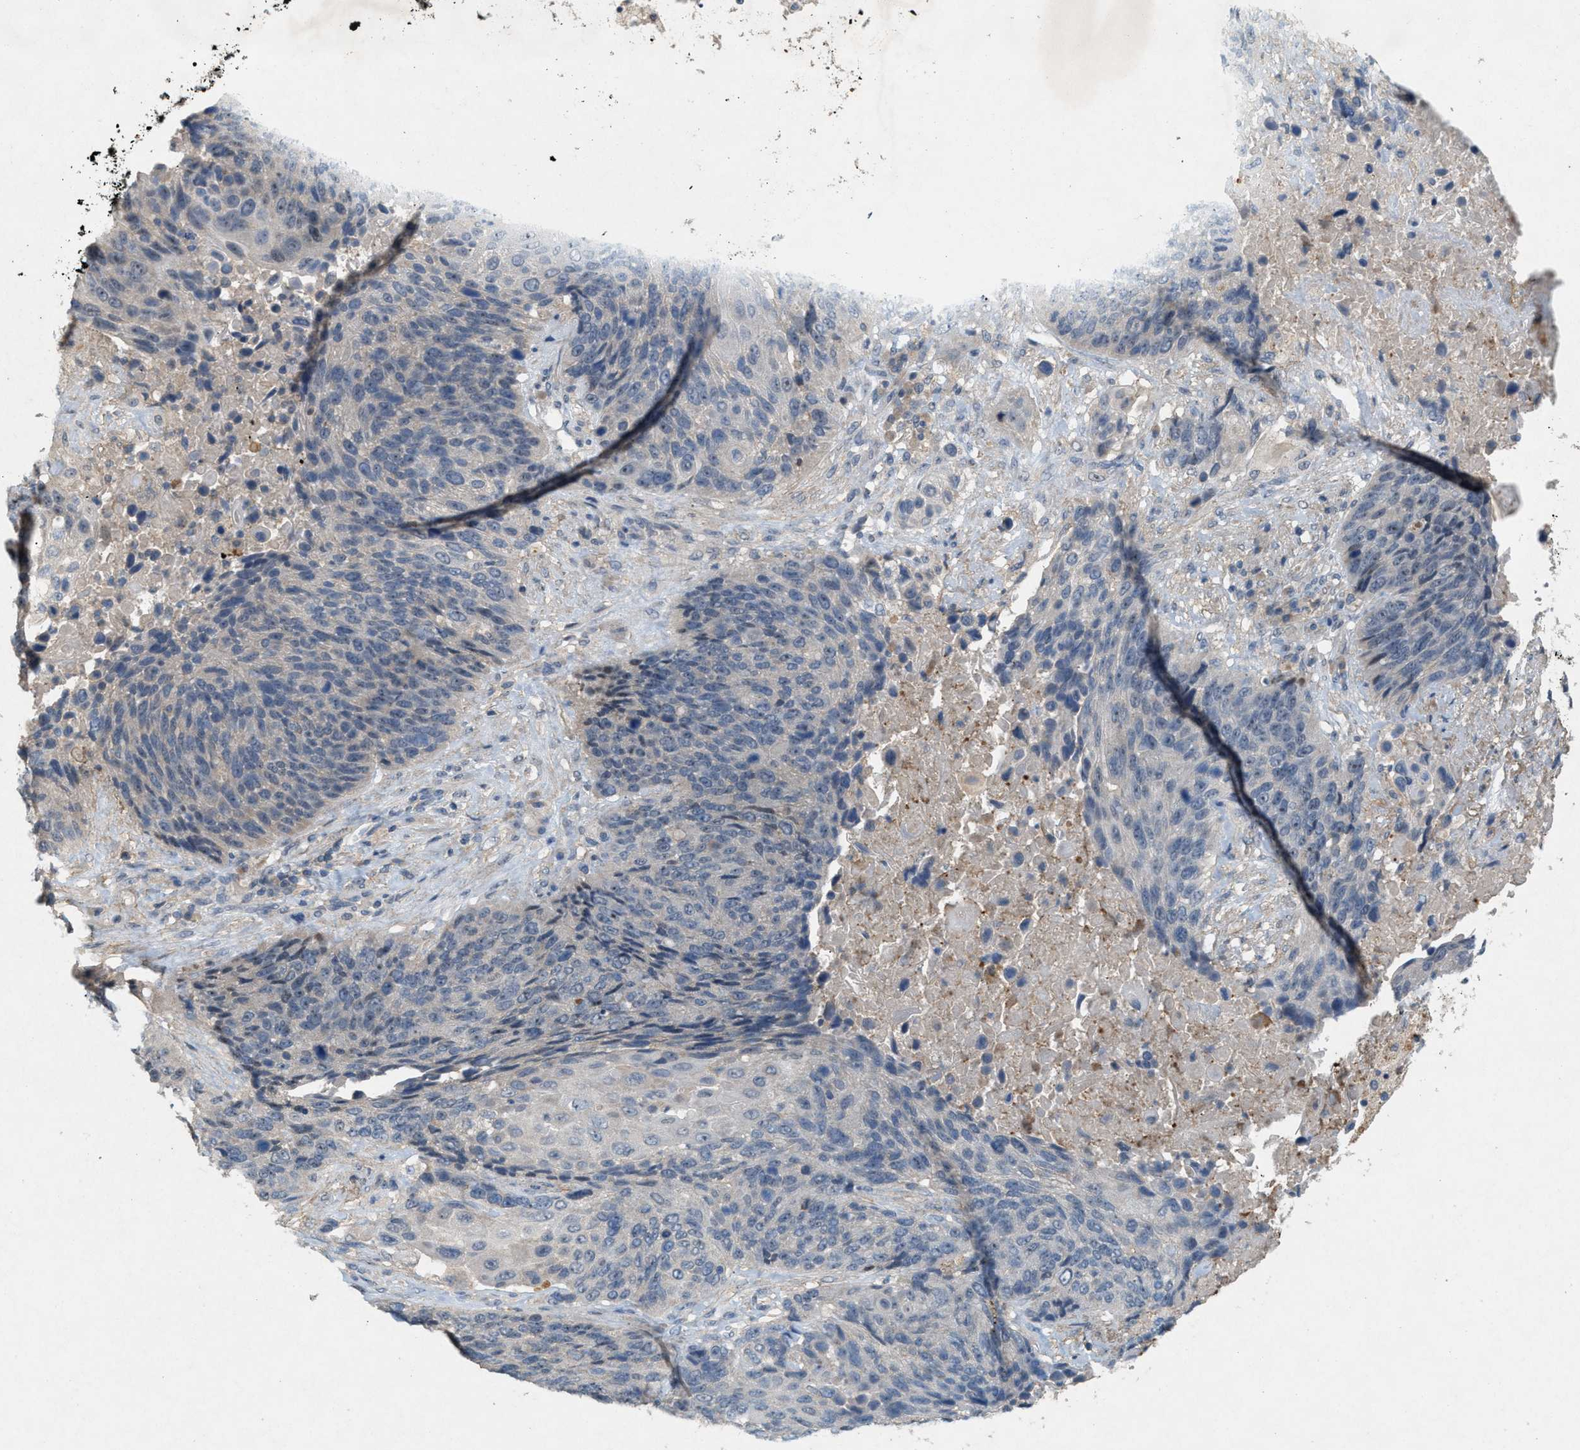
{"staining": {"intensity": "negative", "quantity": "none", "location": "none"}, "tissue": "lung cancer", "cell_type": "Tumor cells", "image_type": "cancer", "snomed": [{"axis": "morphology", "description": "Squamous cell carcinoma, NOS"}, {"axis": "topography", "description": "Lung"}], "caption": "Immunohistochemistry (IHC) of squamous cell carcinoma (lung) displays no staining in tumor cells. (DAB IHC, high magnification).", "gene": "DCAF7", "patient": {"sex": "male", "age": 66}}